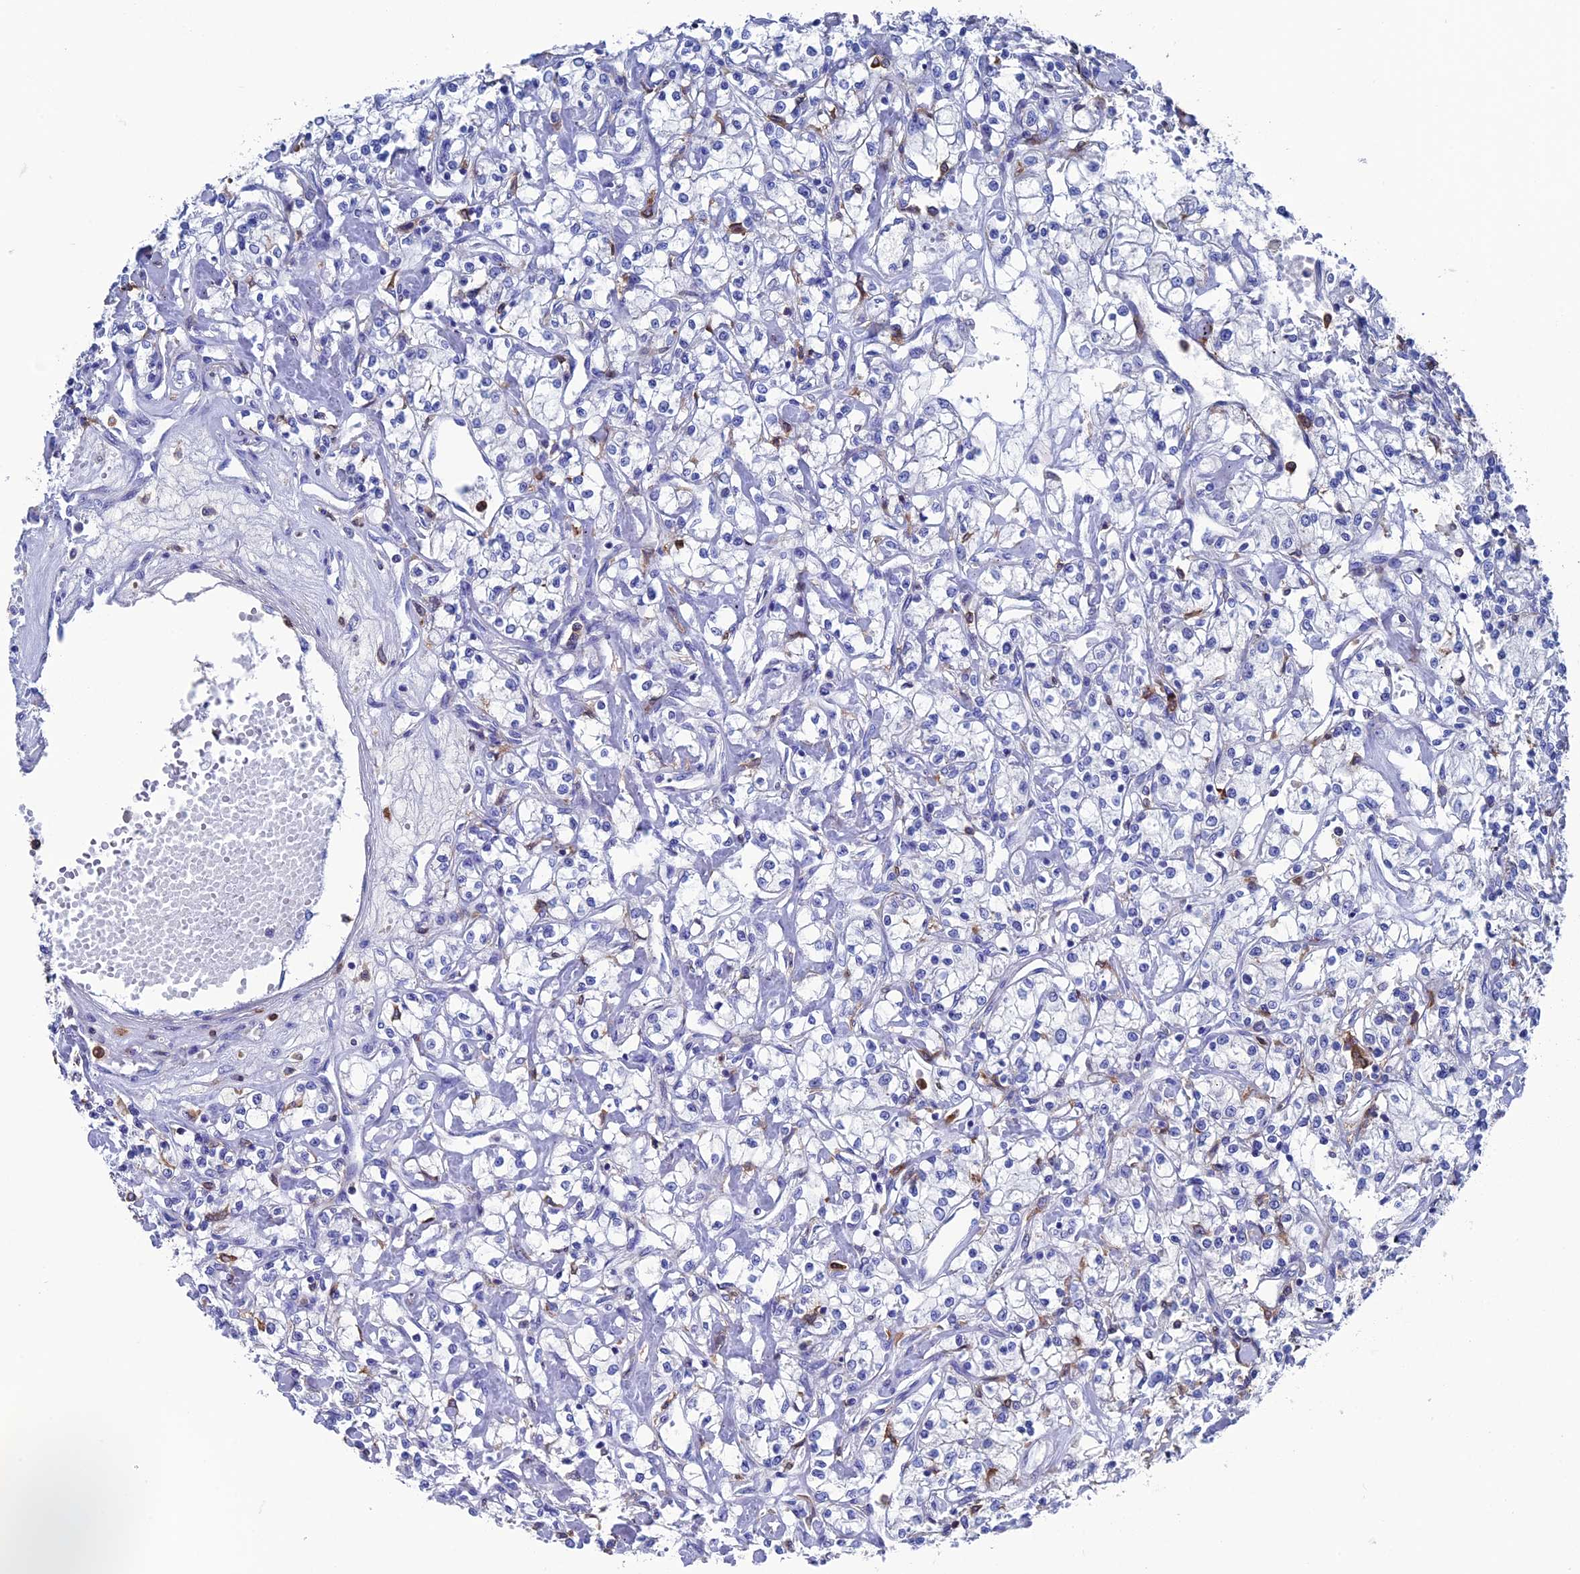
{"staining": {"intensity": "negative", "quantity": "none", "location": "none"}, "tissue": "renal cancer", "cell_type": "Tumor cells", "image_type": "cancer", "snomed": [{"axis": "morphology", "description": "Adenocarcinoma, NOS"}, {"axis": "topography", "description": "Kidney"}], "caption": "Immunohistochemical staining of human renal cancer shows no significant staining in tumor cells. The staining is performed using DAB brown chromogen with nuclei counter-stained in using hematoxylin.", "gene": "TYROBP", "patient": {"sex": "female", "age": 59}}